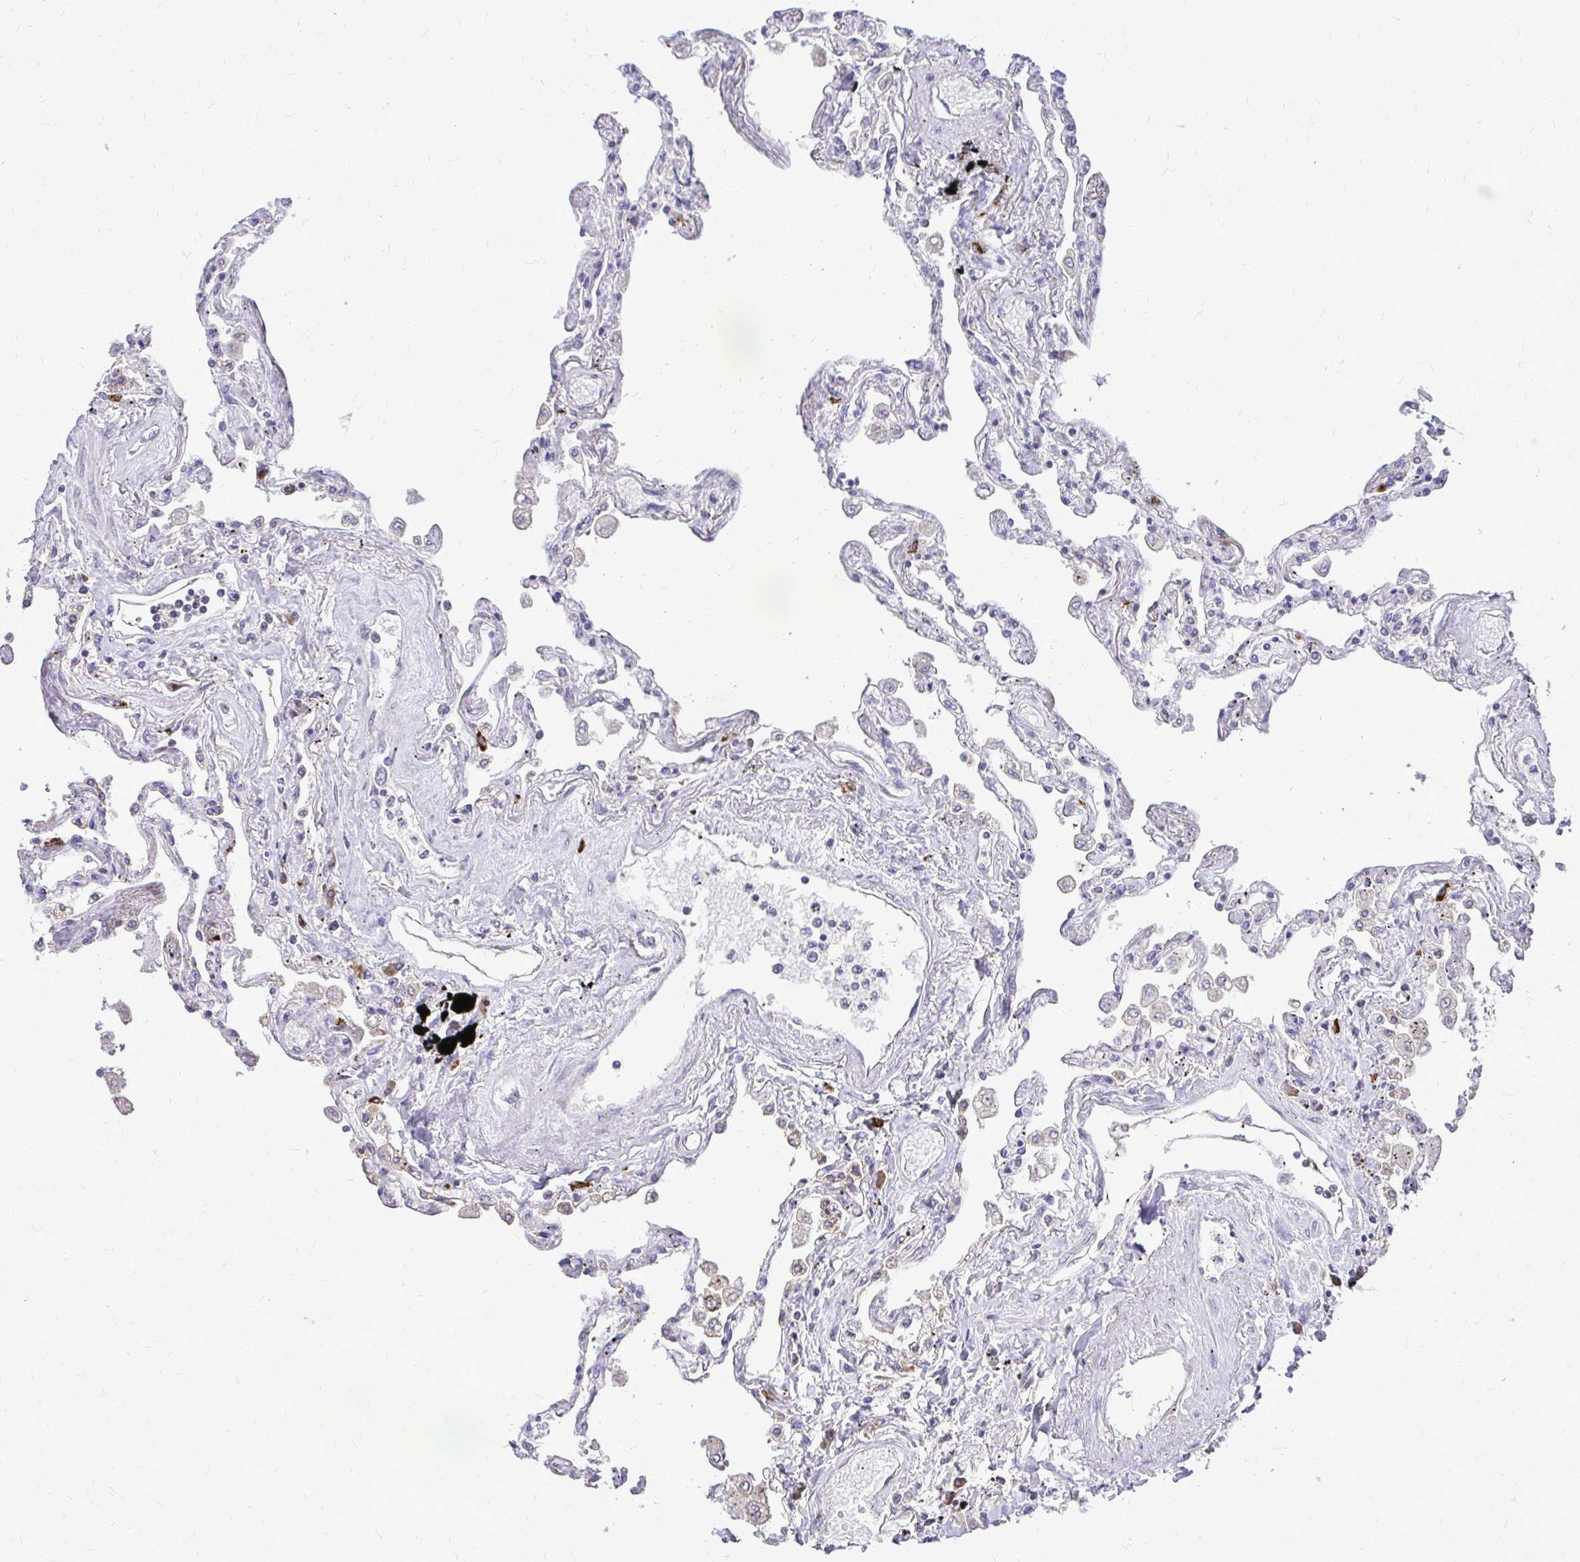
{"staining": {"intensity": "negative", "quantity": "none", "location": "none"}, "tissue": "lung", "cell_type": "Alveolar cells", "image_type": "normal", "snomed": [{"axis": "morphology", "description": "Normal tissue, NOS"}, {"axis": "morphology", "description": "Adenocarcinoma, NOS"}, {"axis": "topography", "description": "Cartilage tissue"}, {"axis": "topography", "description": "Lung"}], "caption": "A histopathology image of lung stained for a protein demonstrates no brown staining in alveolar cells.", "gene": "RPS3", "patient": {"sex": "female", "age": 67}}